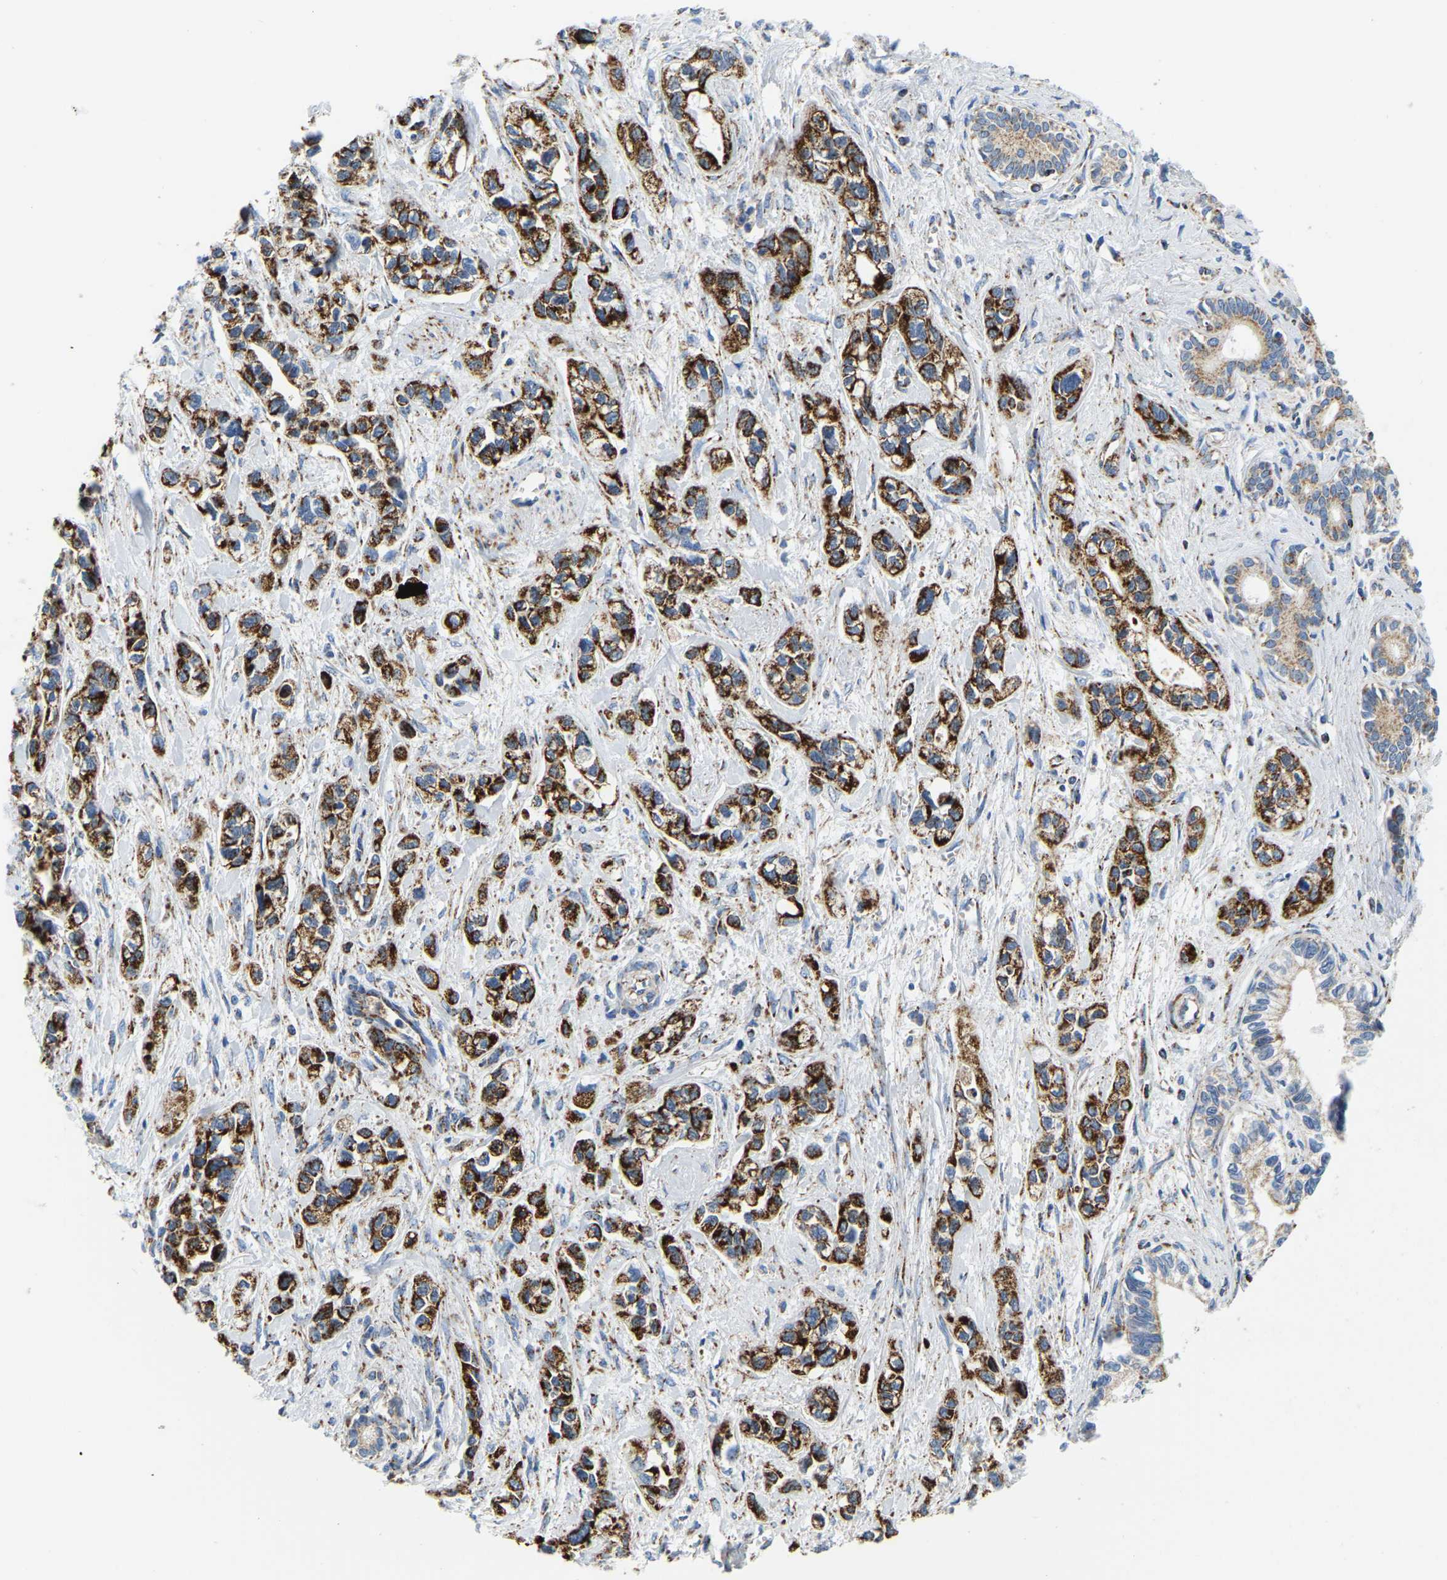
{"staining": {"intensity": "strong", "quantity": "25%-75%", "location": "cytoplasmic/membranous"}, "tissue": "pancreatic cancer", "cell_type": "Tumor cells", "image_type": "cancer", "snomed": [{"axis": "morphology", "description": "Adenocarcinoma, NOS"}, {"axis": "topography", "description": "Pancreas"}], "caption": "There is high levels of strong cytoplasmic/membranous expression in tumor cells of adenocarcinoma (pancreatic), as demonstrated by immunohistochemical staining (brown color).", "gene": "SFXN1", "patient": {"sex": "male", "age": 74}}